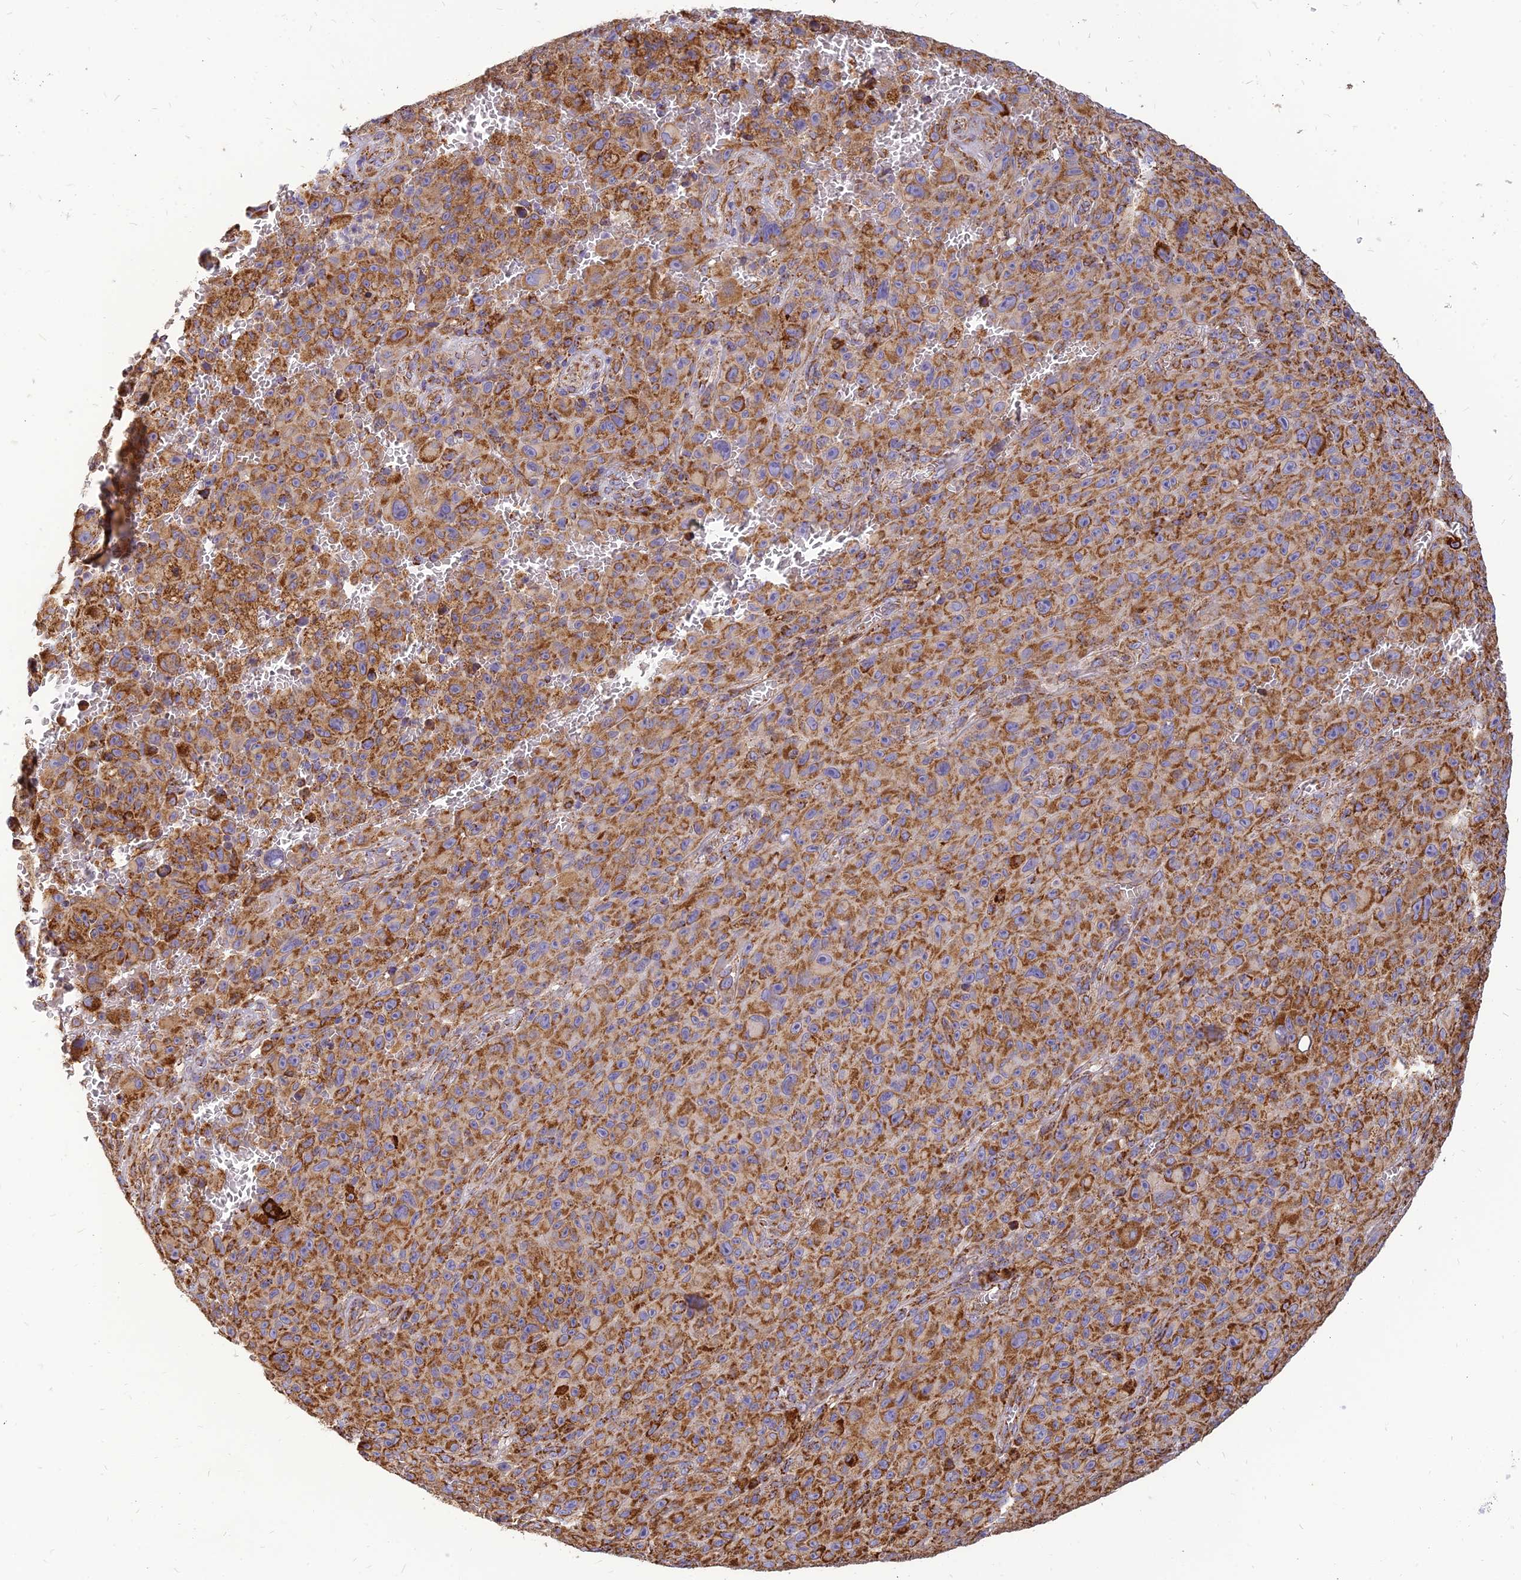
{"staining": {"intensity": "moderate", "quantity": ">75%", "location": "cytoplasmic/membranous"}, "tissue": "melanoma", "cell_type": "Tumor cells", "image_type": "cancer", "snomed": [{"axis": "morphology", "description": "Malignant melanoma, NOS"}, {"axis": "topography", "description": "Skin"}], "caption": "Approximately >75% of tumor cells in human malignant melanoma exhibit moderate cytoplasmic/membranous protein expression as visualized by brown immunohistochemical staining.", "gene": "THUMPD2", "patient": {"sex": "female", "age": 82}}